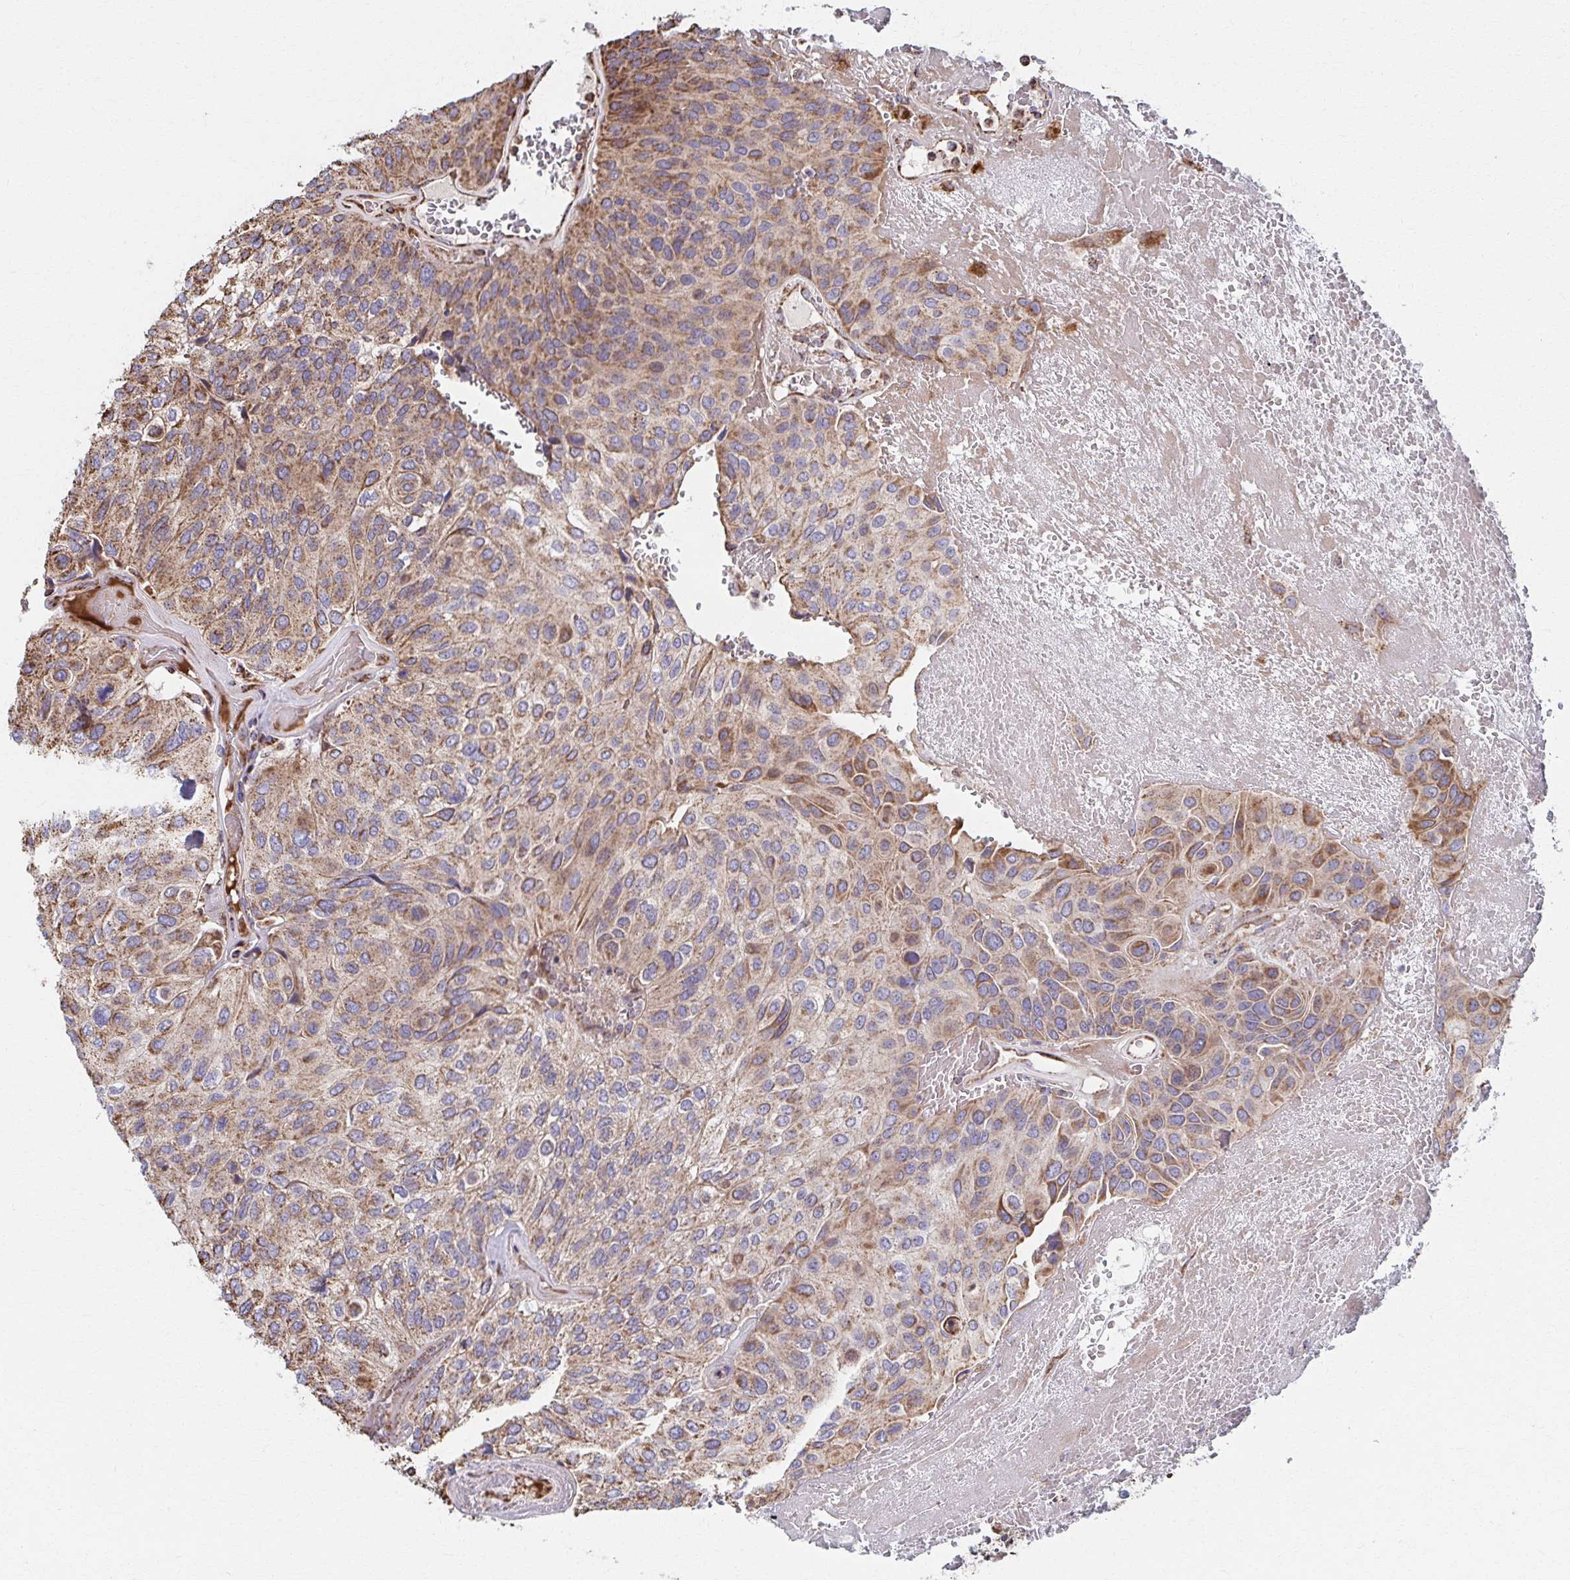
{"staining": {"intensity": "moderate", "quantity": "25%-75%", "location": "cytoplasmic/membranous"}, "tissue": "urothelial cancer", "cell_type": "Tumor cells", "image_type": "cancer", "snomed": [{"axis": "morphology", "description": "Urothelial carcinoma, High grade"}, {"axis": "topography", "description": "Urinary bladder"}], "caption": "Immunohistochemical staining of urothelial cancer shows moderate cytoplasmic/membranous protein positivity in approximately 25%-75% of tumor cells.", "gene": "SAT1", "patient": {"sex": "male", "age": 66}}